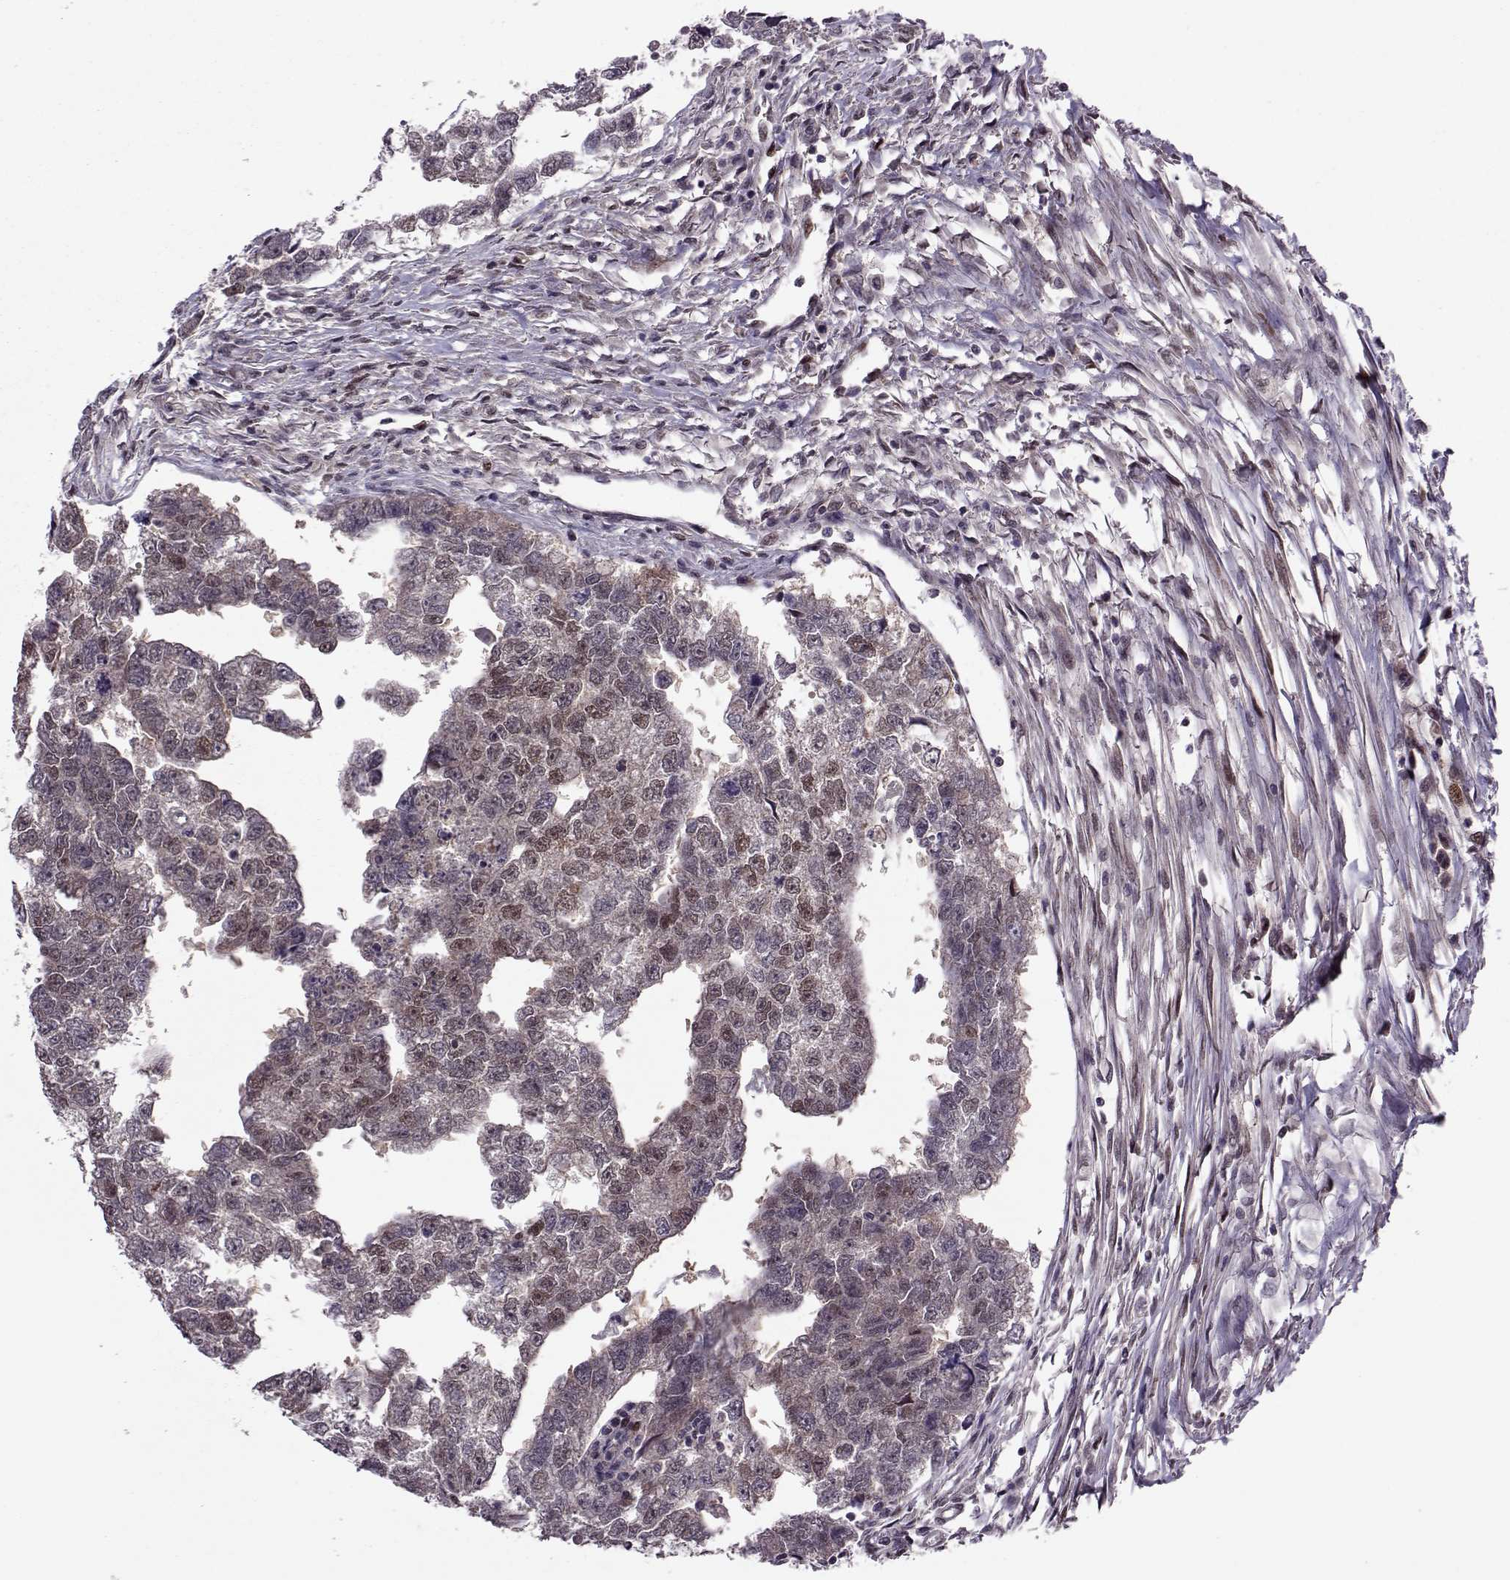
{"staining": {"intensity": "weak", "quantity": "<25%", "location": "cytoplasmic/membranous,nuclear"}, "tissue": "testis cancer", "cell_type": "Tumor cells", "image_type": "cancer", "snomed": [{"axis": "morphology", "description": "Carcinoma, Embryonal, NOS"}, {"axis": "morphology", "description": "Teratoma, malignant, NOS"}, {"axis": "topography", "description": "Testis"}], "caption": "Protein analysis of testis embryonal carcinoma reveals no significant staining in tumor cells. (DAB immunohistochemistry with hematoxylin counter stain).", "gene": "CDK4", "patient": {"sex": "male", "age": 44}}